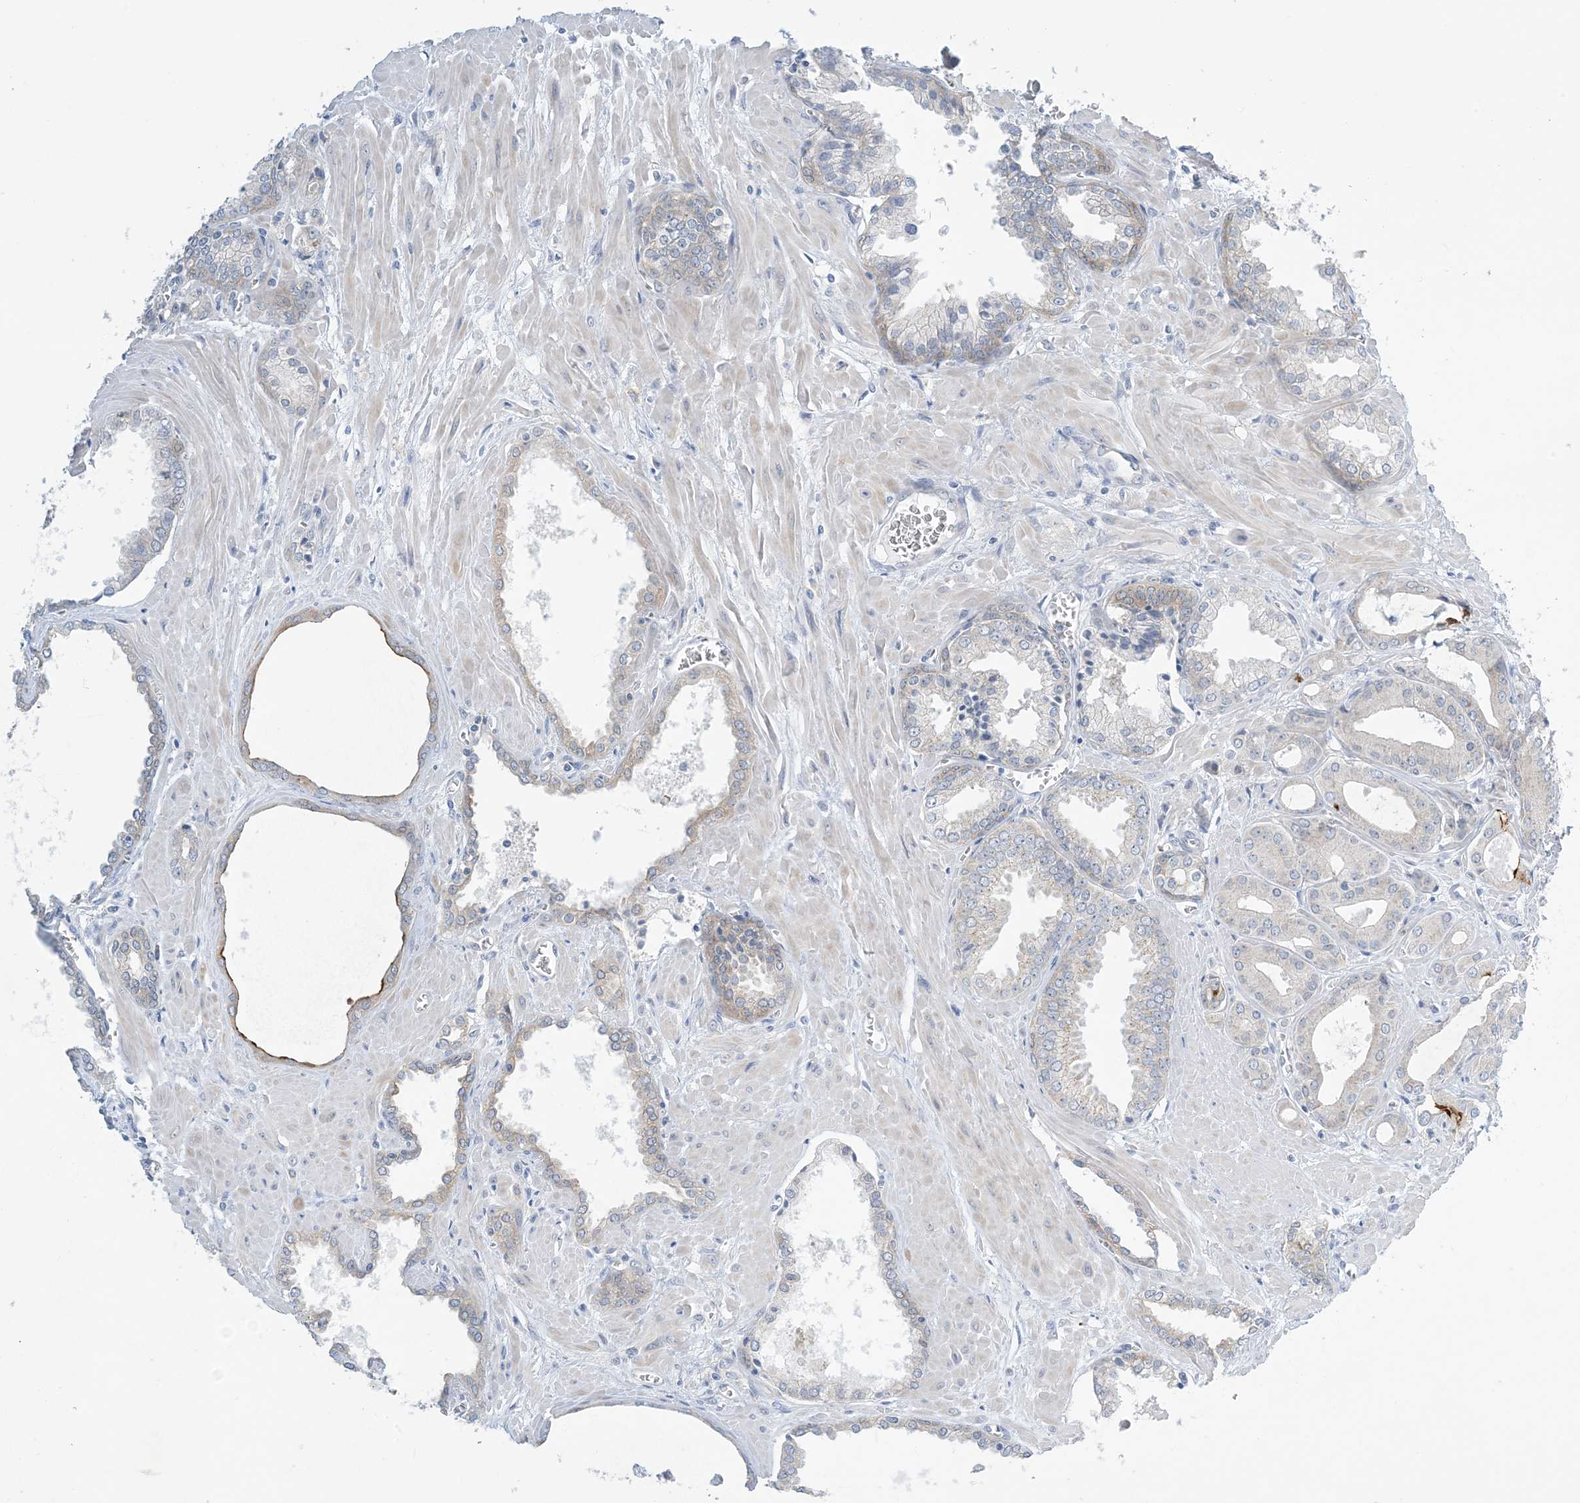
{"staining": {"intensity": "negative", "quantity": "none", "location": "none"}, "tissue": "prostate cancer", "cell_type": "Tumor cells", "image_type": "cancer", "snomed": [{"axis": "morphology", "description": "Adenocarcinoma, Low grade"}, {"axis": "topography", "description": "Prostate"}], "caption": "DAB immunohistochemical staining of prostate cancer exhibits no significant expression in tumor cells. (DAB IHC with hematoxylin counter stain).", "gene": "MRPS18A", "patient": {"sex": "male", "age": 67}}